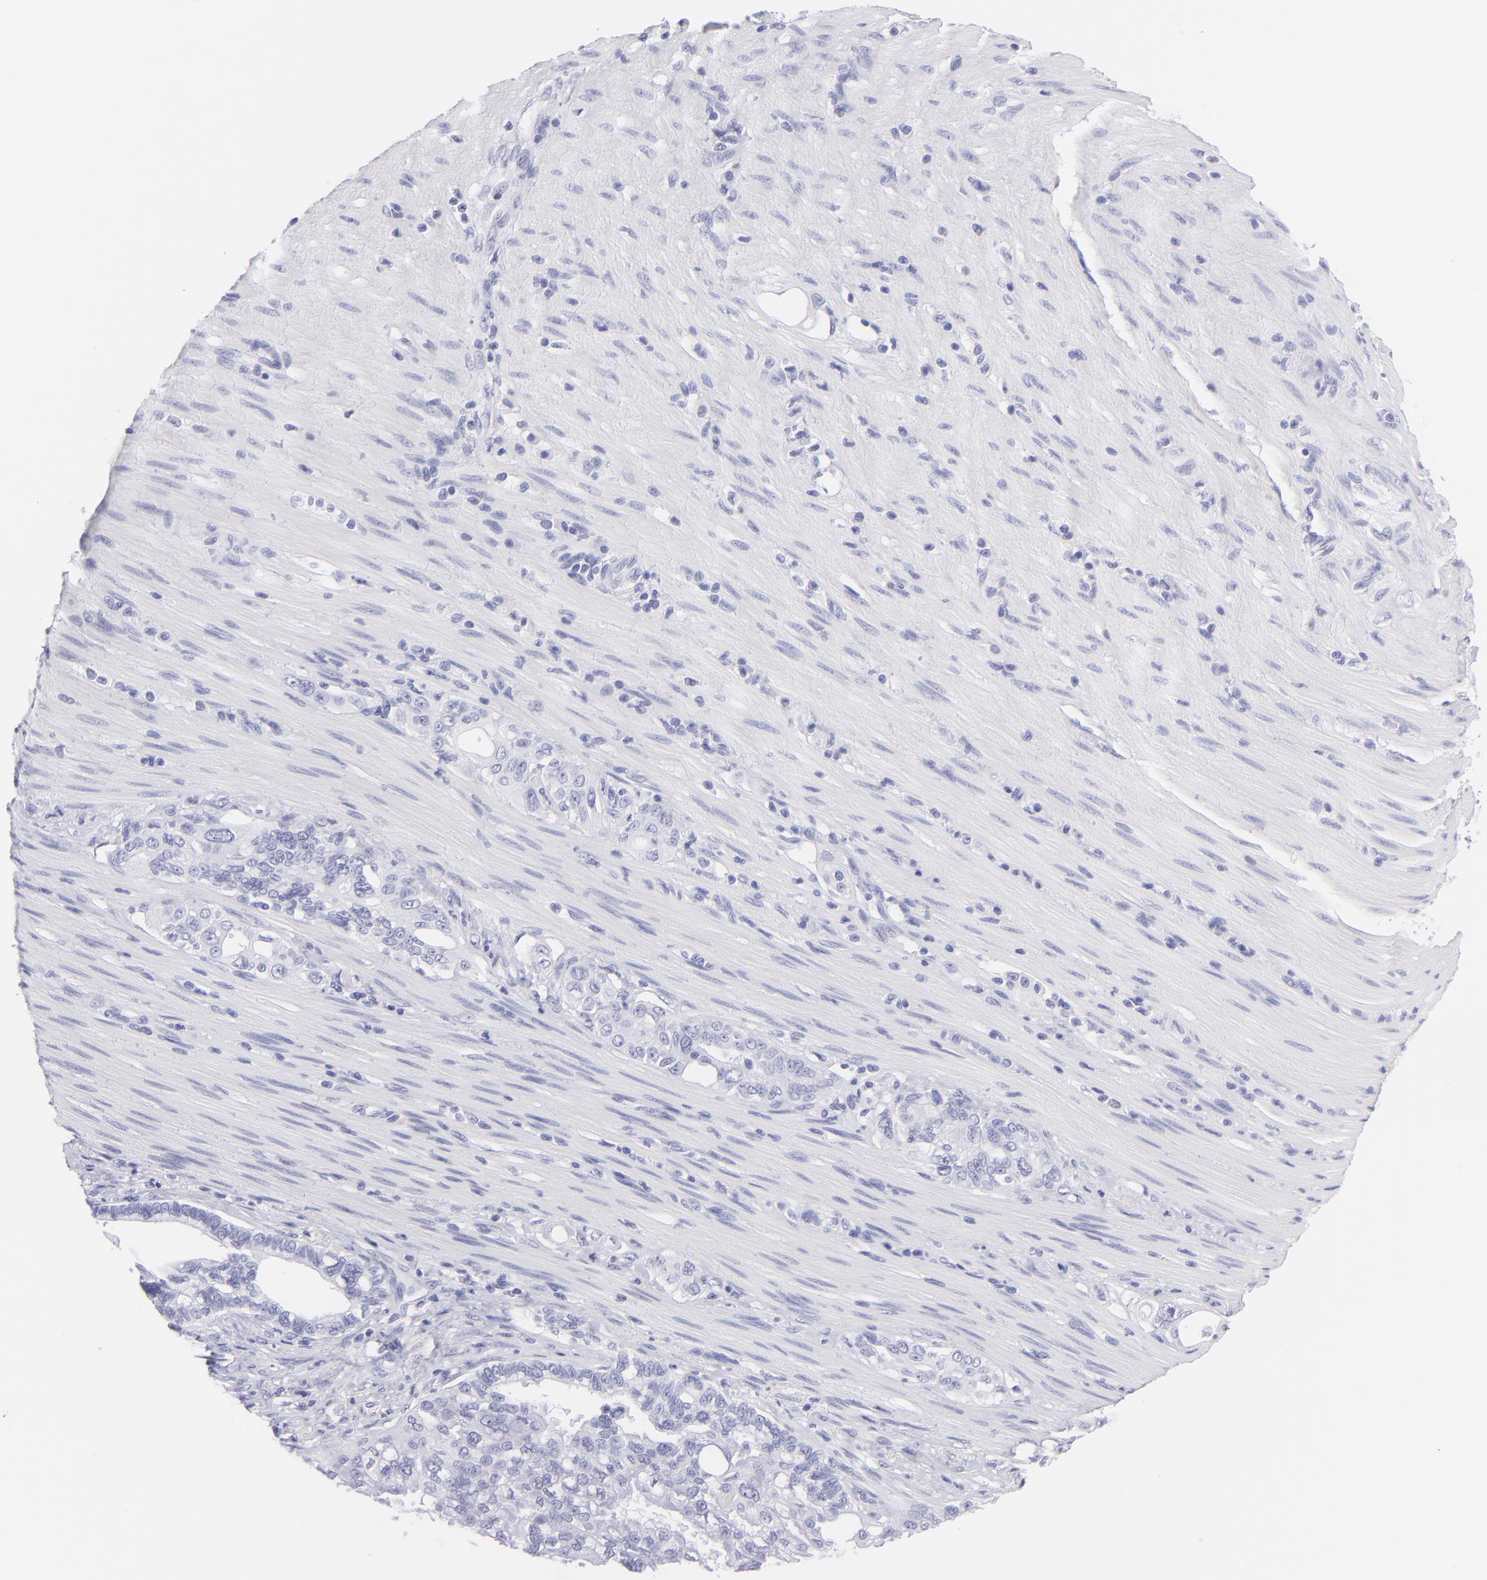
{"staining": {"intensity": "negative", "quantity": "none", "location": "none"}, "tissue": "pancreatic cancer", "cell_type": "Tumor cells", "image_type": "cancer", "snomed": [{"axis": "morphology", "description": "Normal tissue, NOS"}, {"axis": "topography", "description": "Pancreas"}], "caption": "Tumor cells are negative for brown protein staining in pancreatic cancer.", "gene": "CNP", "patient": {"sex": "male", "age": 42}}